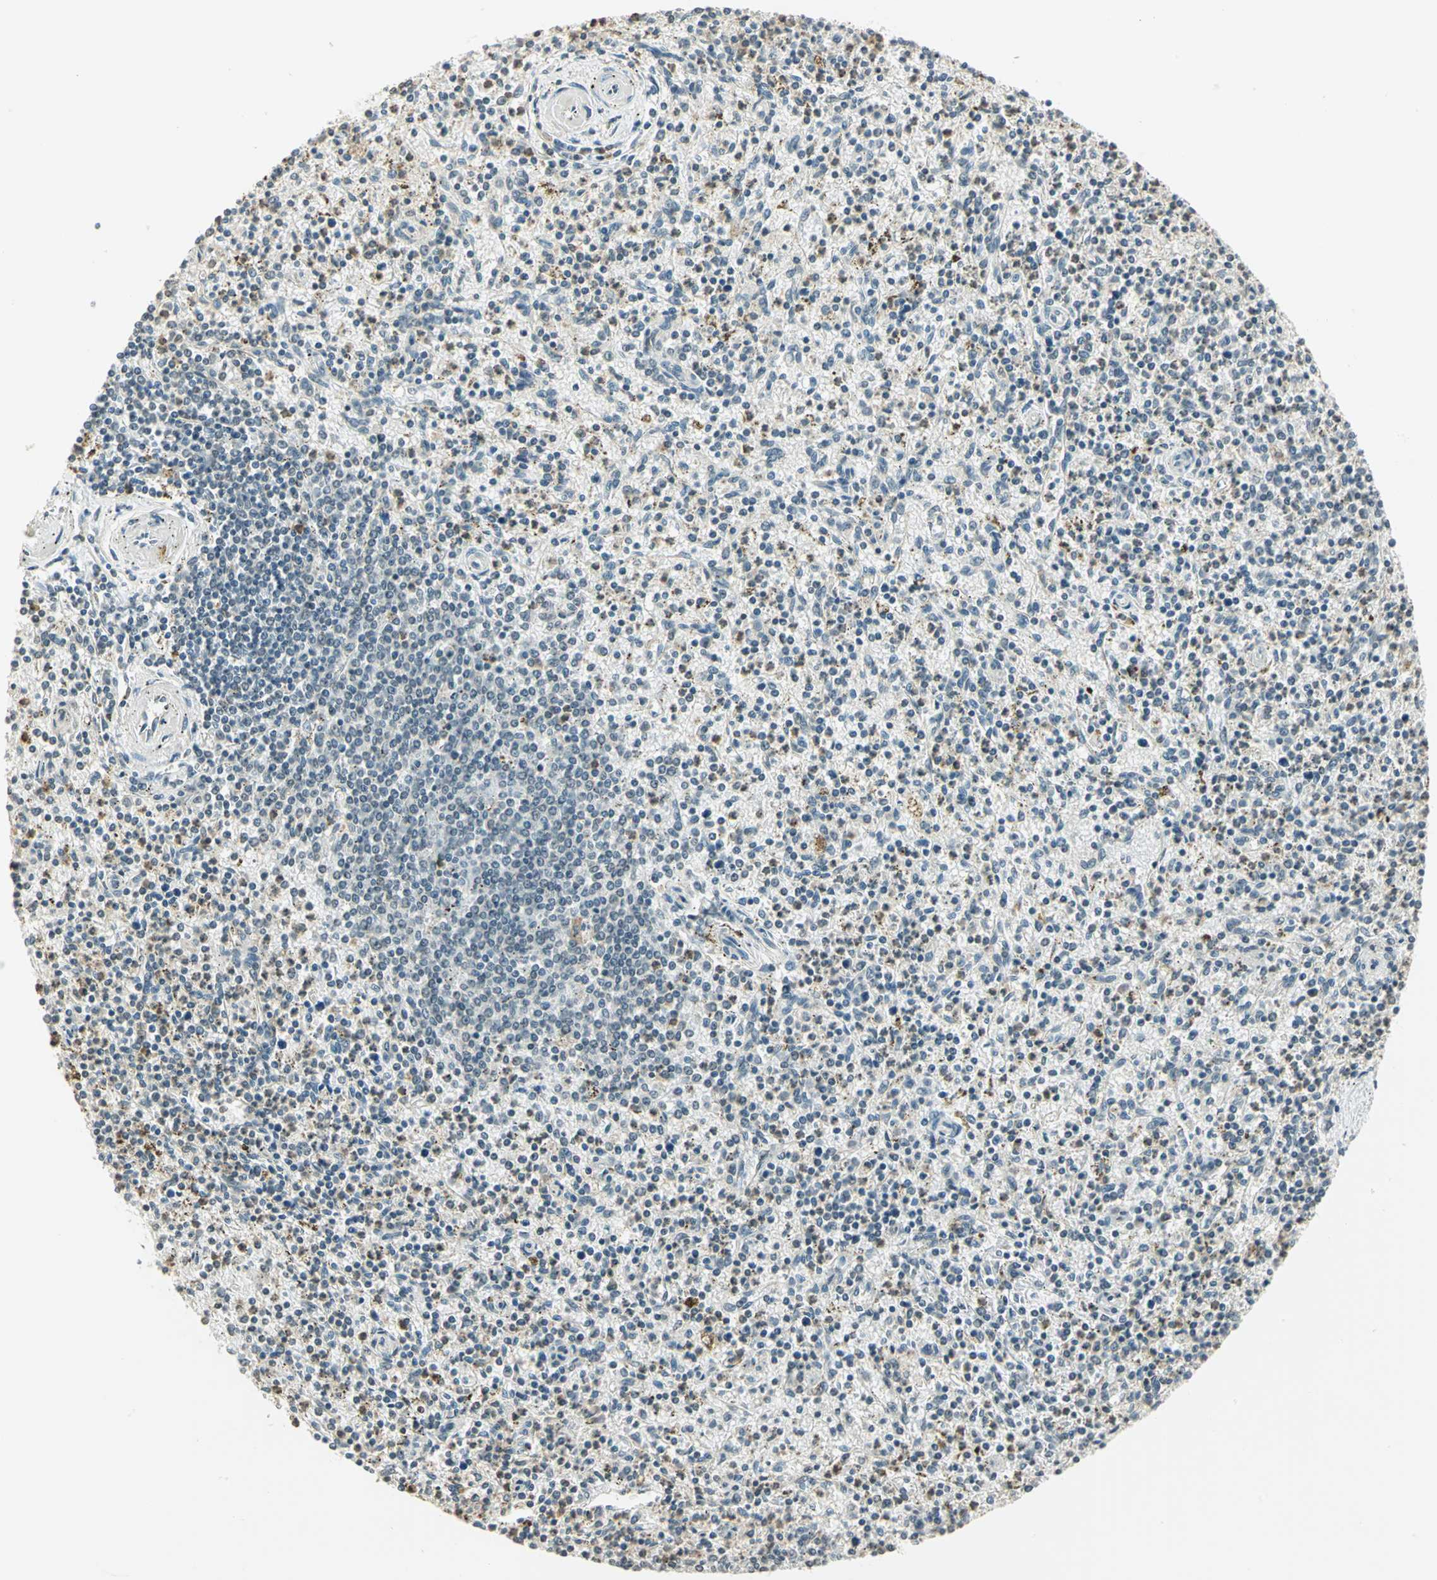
{"staining": {"intensity": "weak", "quantity": "25%-75%", "location": "cytoplasmic/membranous"}, "tissue": "spleen", "cell_type": "Cells in red pulp", "image_type": "normal", "snomed": [{"axis": "morphology", "description": "Normal tissue, NOS"}, {"axis": "topography", "description": "Spleen"}], "caption": "An IHC image of unremarkable tissue is shown. Protein staining in brown shows weak cytoplasmic/membranous positivity in spleen within cells in red pulp.", "gene": "SMARCA5", "patient": {"sex": "male", "age": 72}}